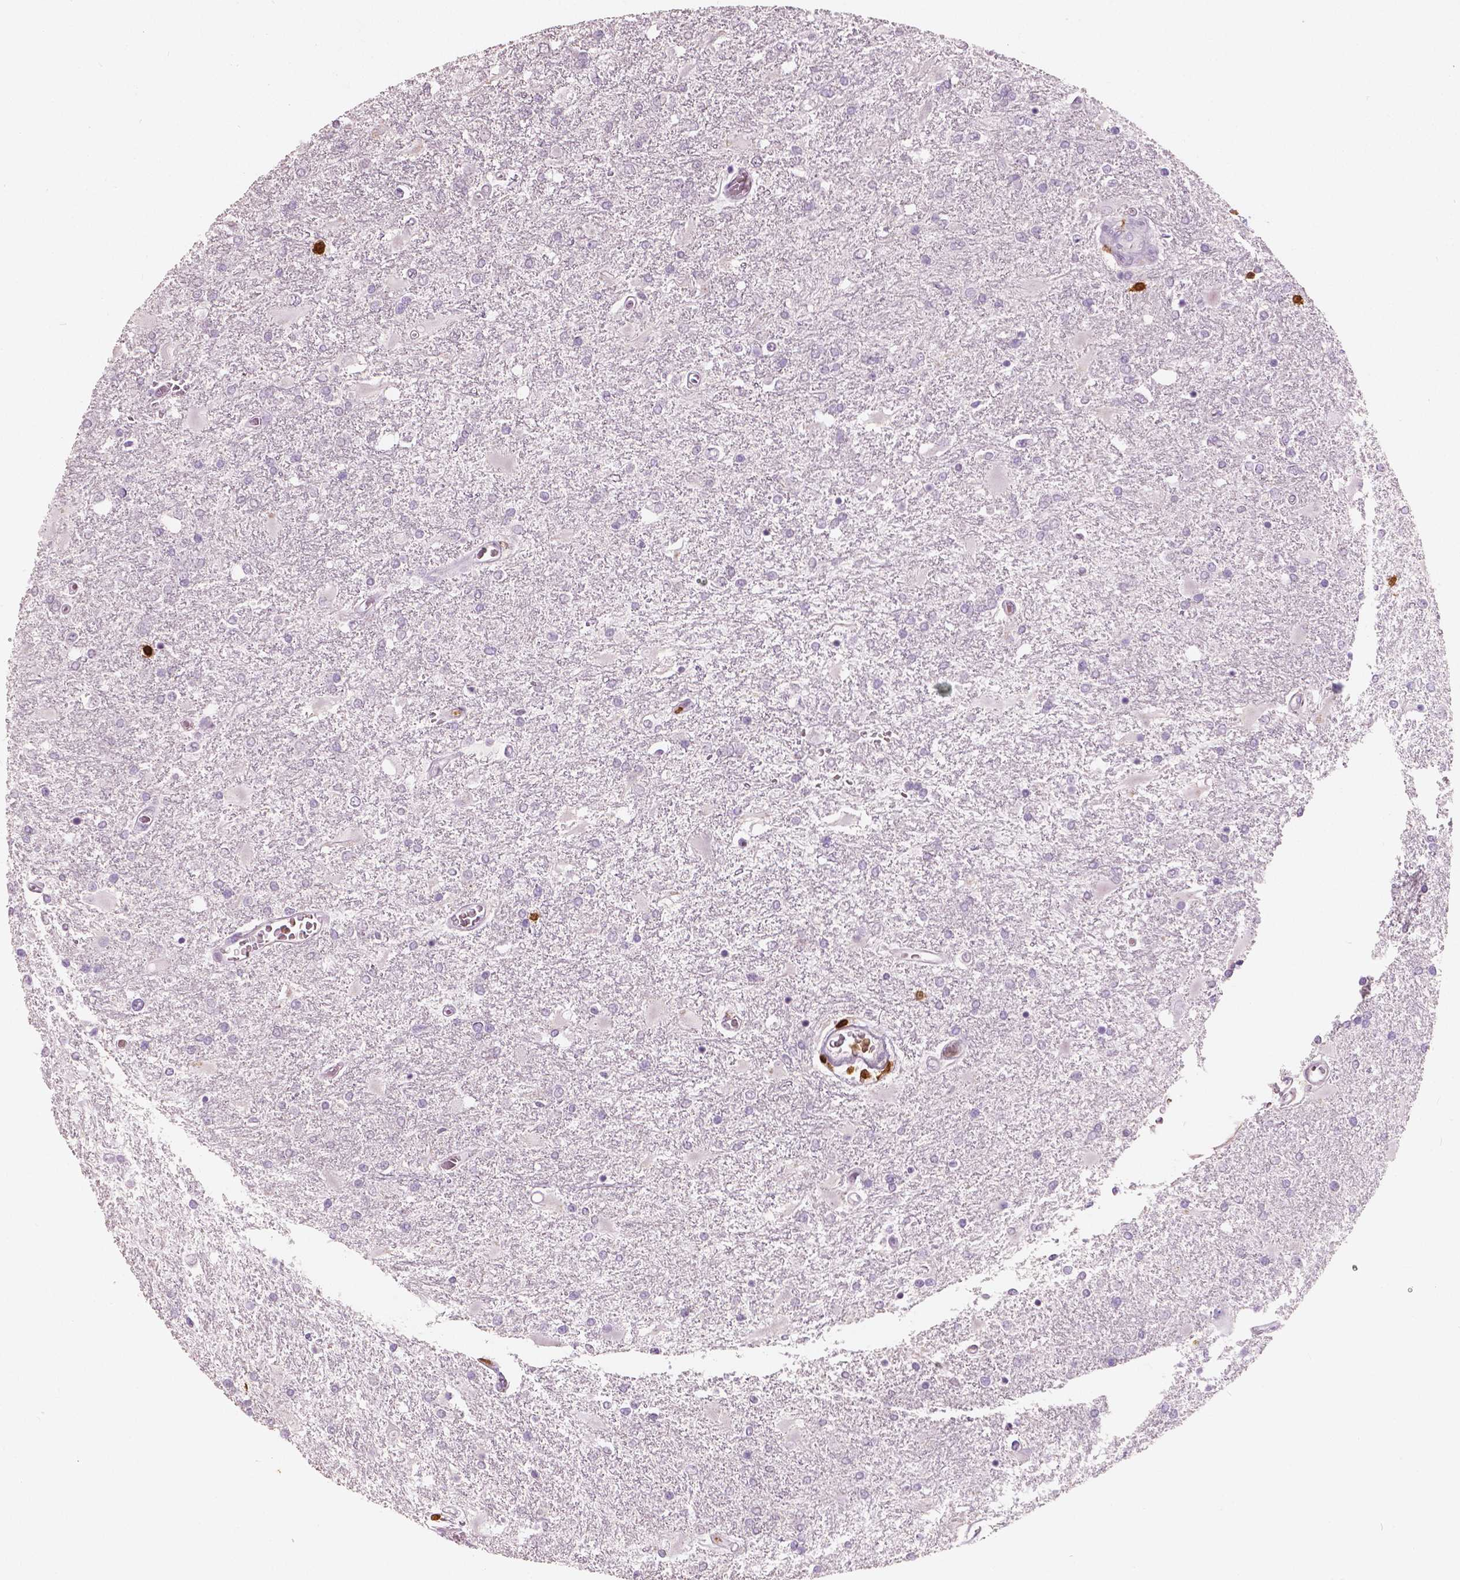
{"staining": {"intensity": "negative", "quantity": "none", "location": "none"}, "tissue": "glioma", "cell_type": "Tumor cells", "image_type": "cancer", "snomed": [{"axis": "morphology", "description": "Glioma, malignant, High grade"}, {"axis": "topography", "description": "Cerebral cortex"}], "caption": "There is no significant staining in tumor cells of glioma.", "gene": "S100A4", "patient": {"sex": "male", "age": 79}}